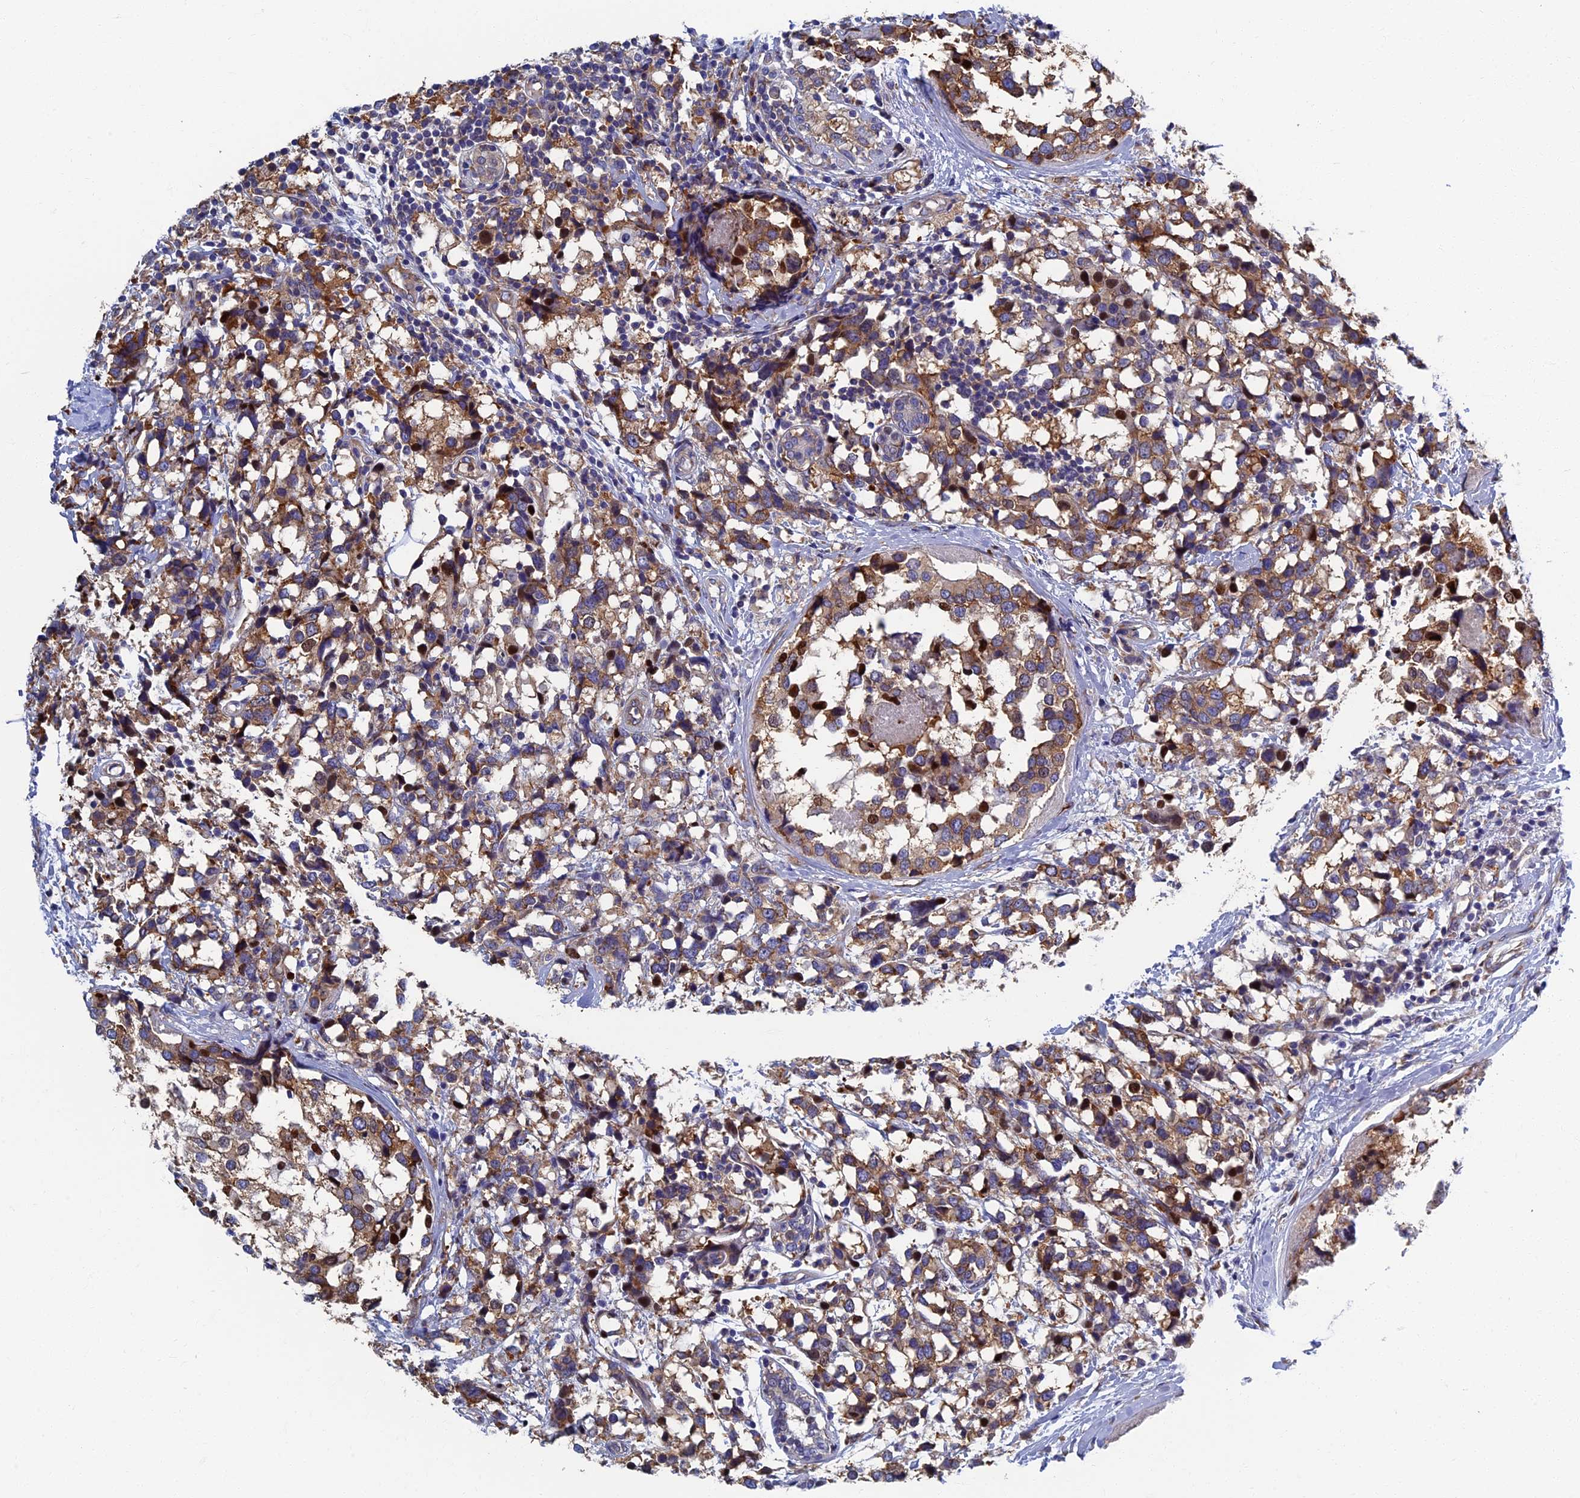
{"staining": {"intensity": "moderate", "quantity": ">75%", "location": "cytoplasmic/membranous"}, "tissue": "breast cancer", "cell_type": "Tumor cells", "image_type": "cancer", "snomed": [{"axis": "morphology", "description": "Lobular carcinoma"}, {"axis": "topography", "description": "Breast"}], "caption": "Tumor cells show medium levels of moderate cytoplasmic/membranous expression in approximately >75% of cells in human lobular carcinoma (breast).", "gene": "YBX1", "patient": {"sex": "female", "age": 59}}